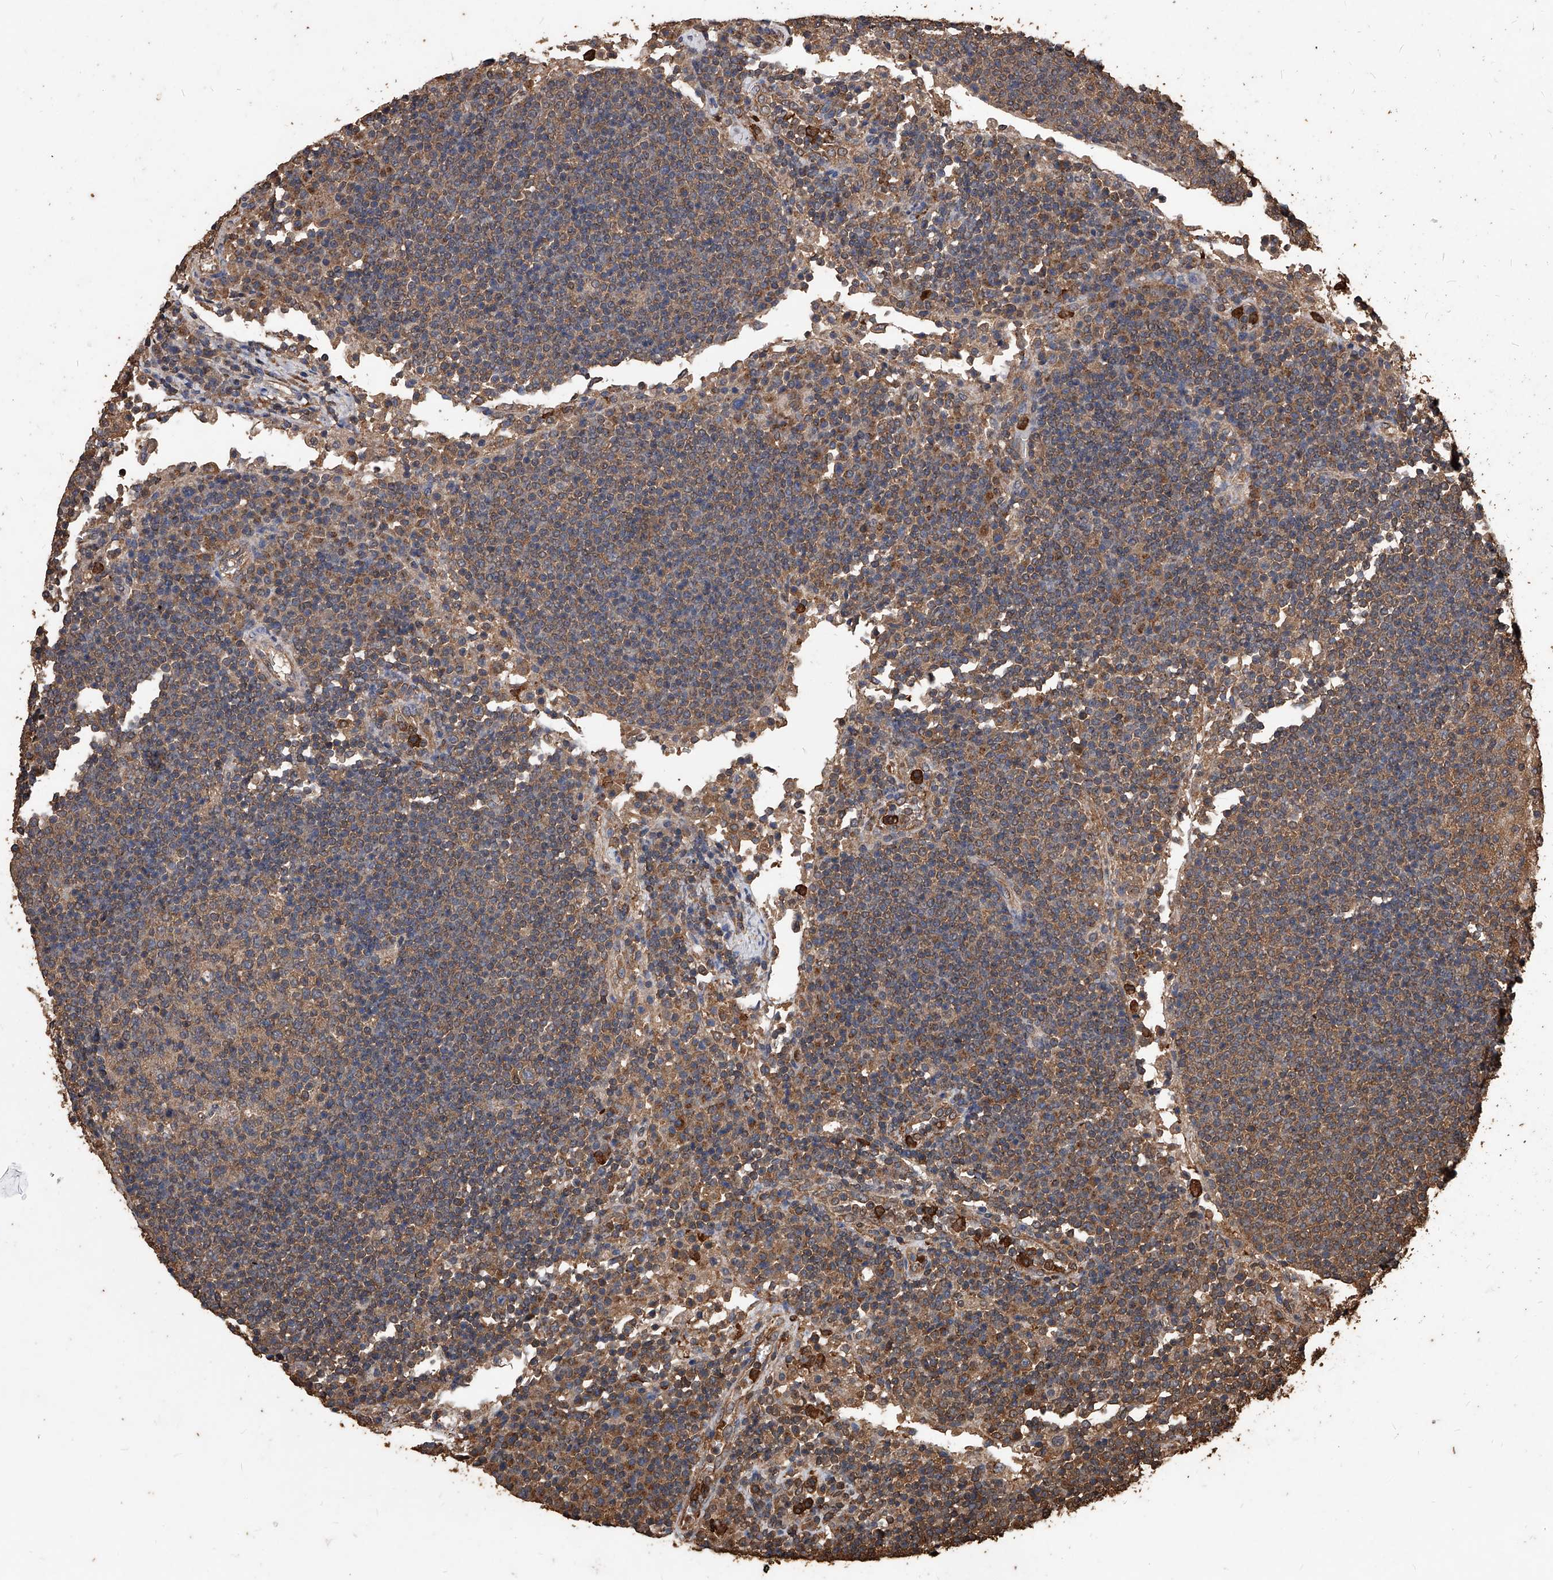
{"staining": {"intensity": "moderate", "quantity": ">75%", "location": "cytoplasmic/membranous"}, "tissue": "lymph node", "cell_type": "Germinal center cells", "image_type": "normal", "snomed": [{"axis": "morphology", "description": "Normal tissue, NOS"}, {"axis": "topography", "description": "Lymph node"}], "caption": "A medium amount of moderate cytoplasmic/membranous expression is identified in approximately >75% of germinal center cells in unremarkable lymph node.", "gene": "UCP2", "patient": {"sex": "female", "age": 53}}